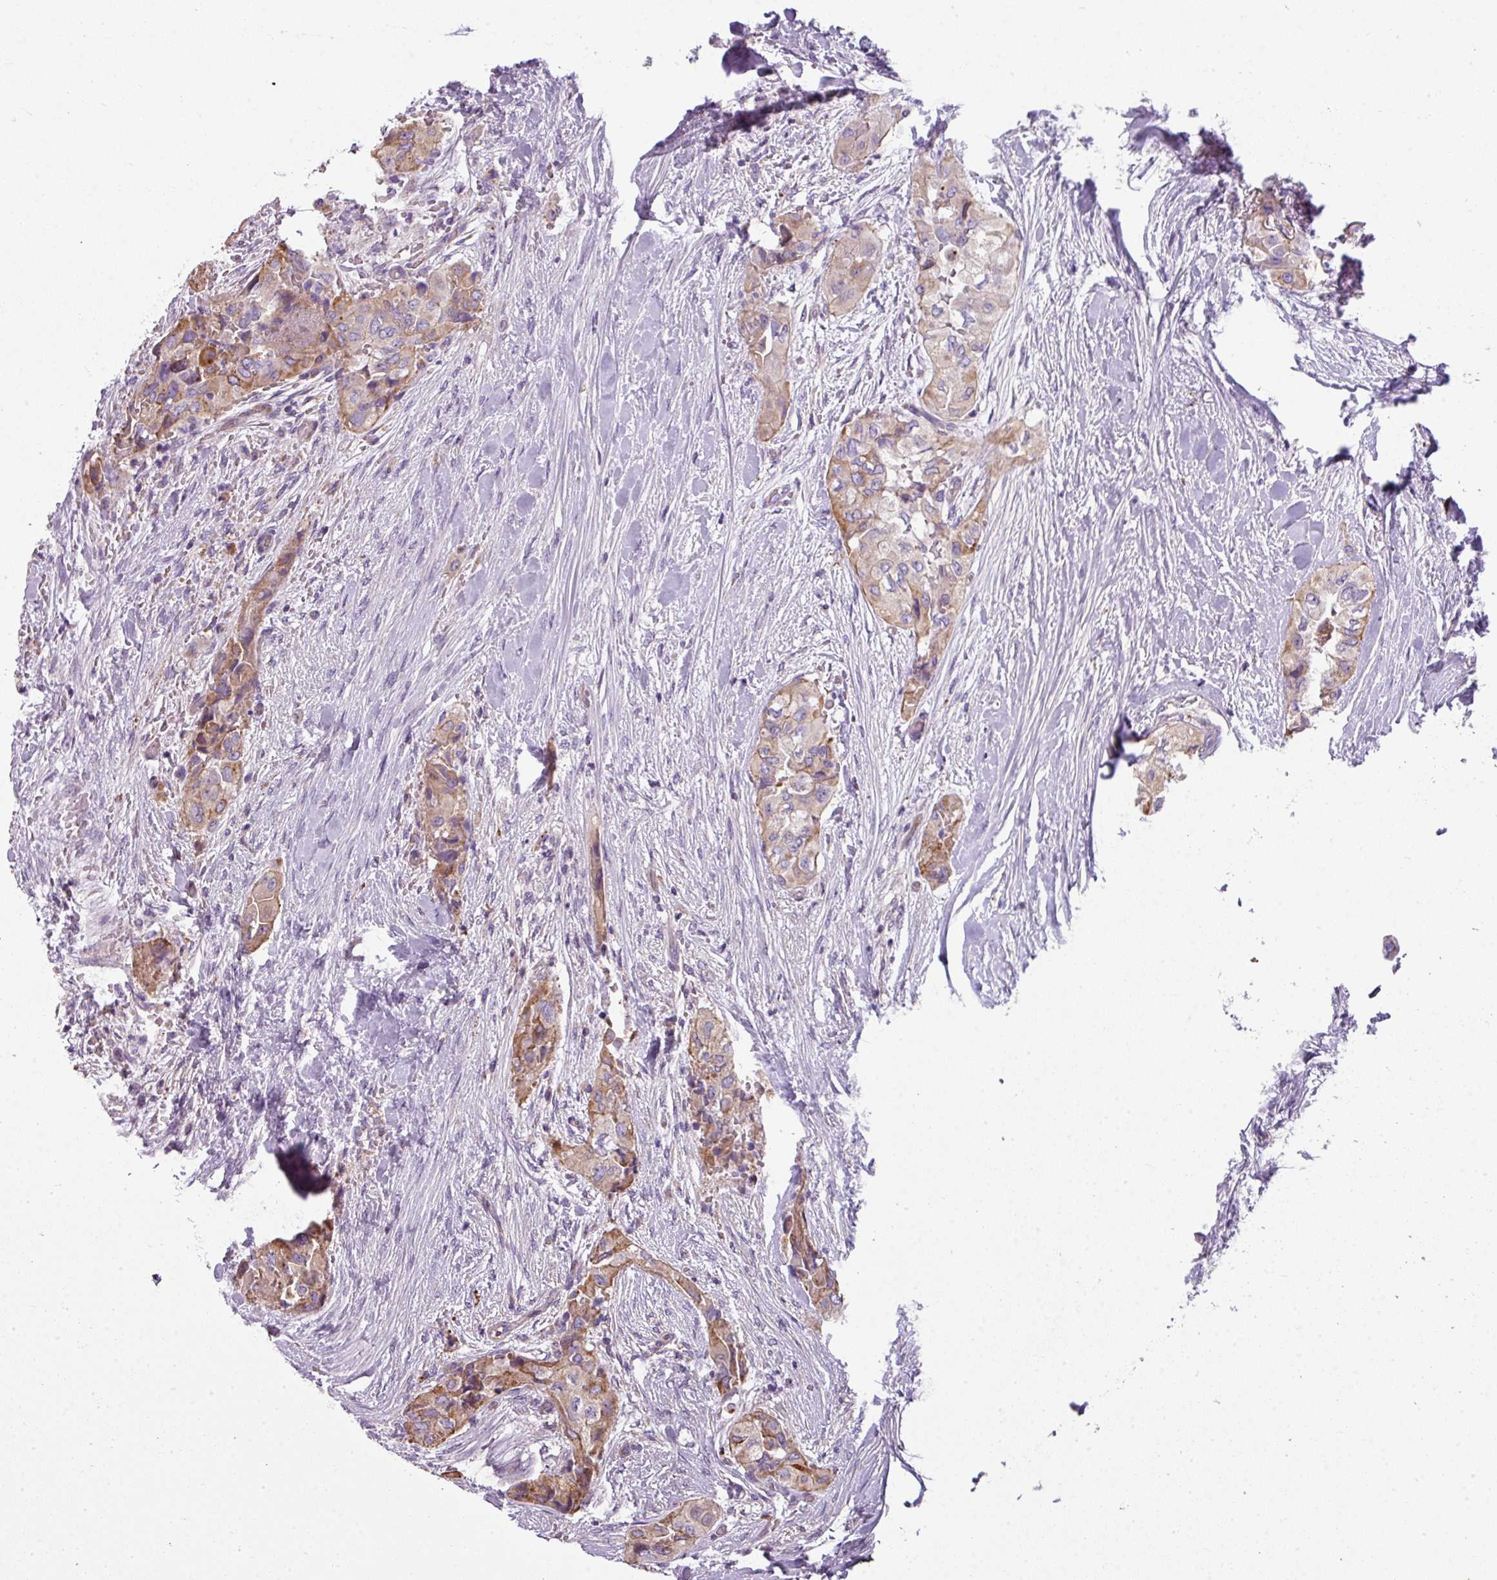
{"staining": {"intensity": "weak", "quantity": "25%-75%", "location": "cytoplasmic/membranous"}, "tissue": "thyroid cancer", "cell_type": "Tumor cells", "image_type": "cancer", "snomed": [{"axis": "morphology", "description": "Papillary adenocarcinoma, NOS"}, {"axis": "topography", "description": "Thyroid gland"}], "caption": "A micrograph of human thyroid cancer stained for a protein reveals weak cytoplasmic/membranous brown staining in tumor cells. (DAB (3,3'-diaminobenzidine) IHC with brightfield microscopy, high magnification).", "gene": "PALS2", "patient": {"sex": "female", "age": 59}}